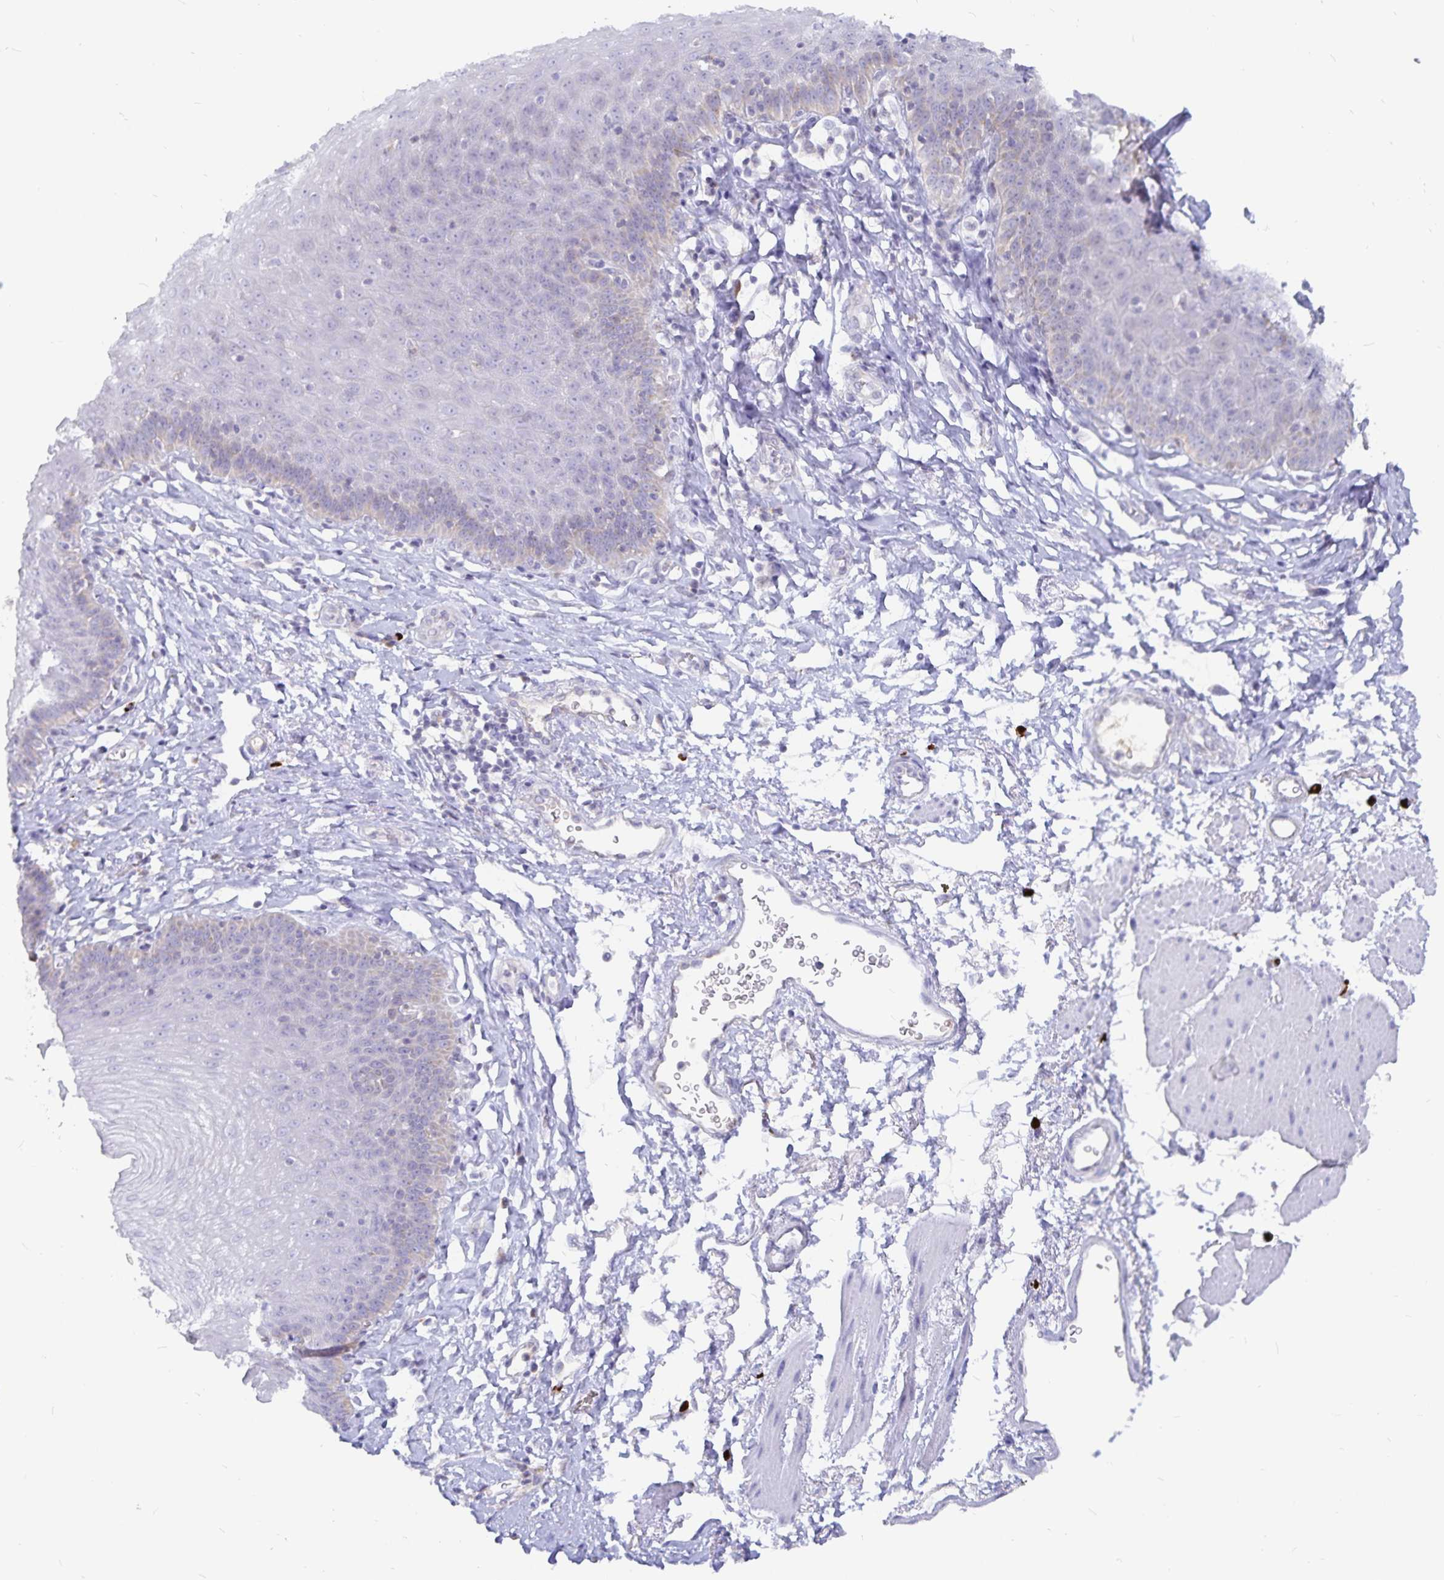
{"staining": {"intensity": "negative", "quantity": "none", "location": "none"}, "tissue": "esophagus", "cell_type": "Squamous epithelial cells", "image_type": "normal", "snomed": [{"axis": "morphology", "description": "Normal tissue, NOS"}, {"axis": "topography", "description": "Esophagus"}], "caption": "There is no significant expression in squamous epithelial cells of esophagus. The staining is performed using DAB (3,3'-diaminobenzidine) brown chromogen with nuclei counter-stained in using hematoxylin.", "gene": "PKHD1", "patient": {"sex": "female", "age": 81}}